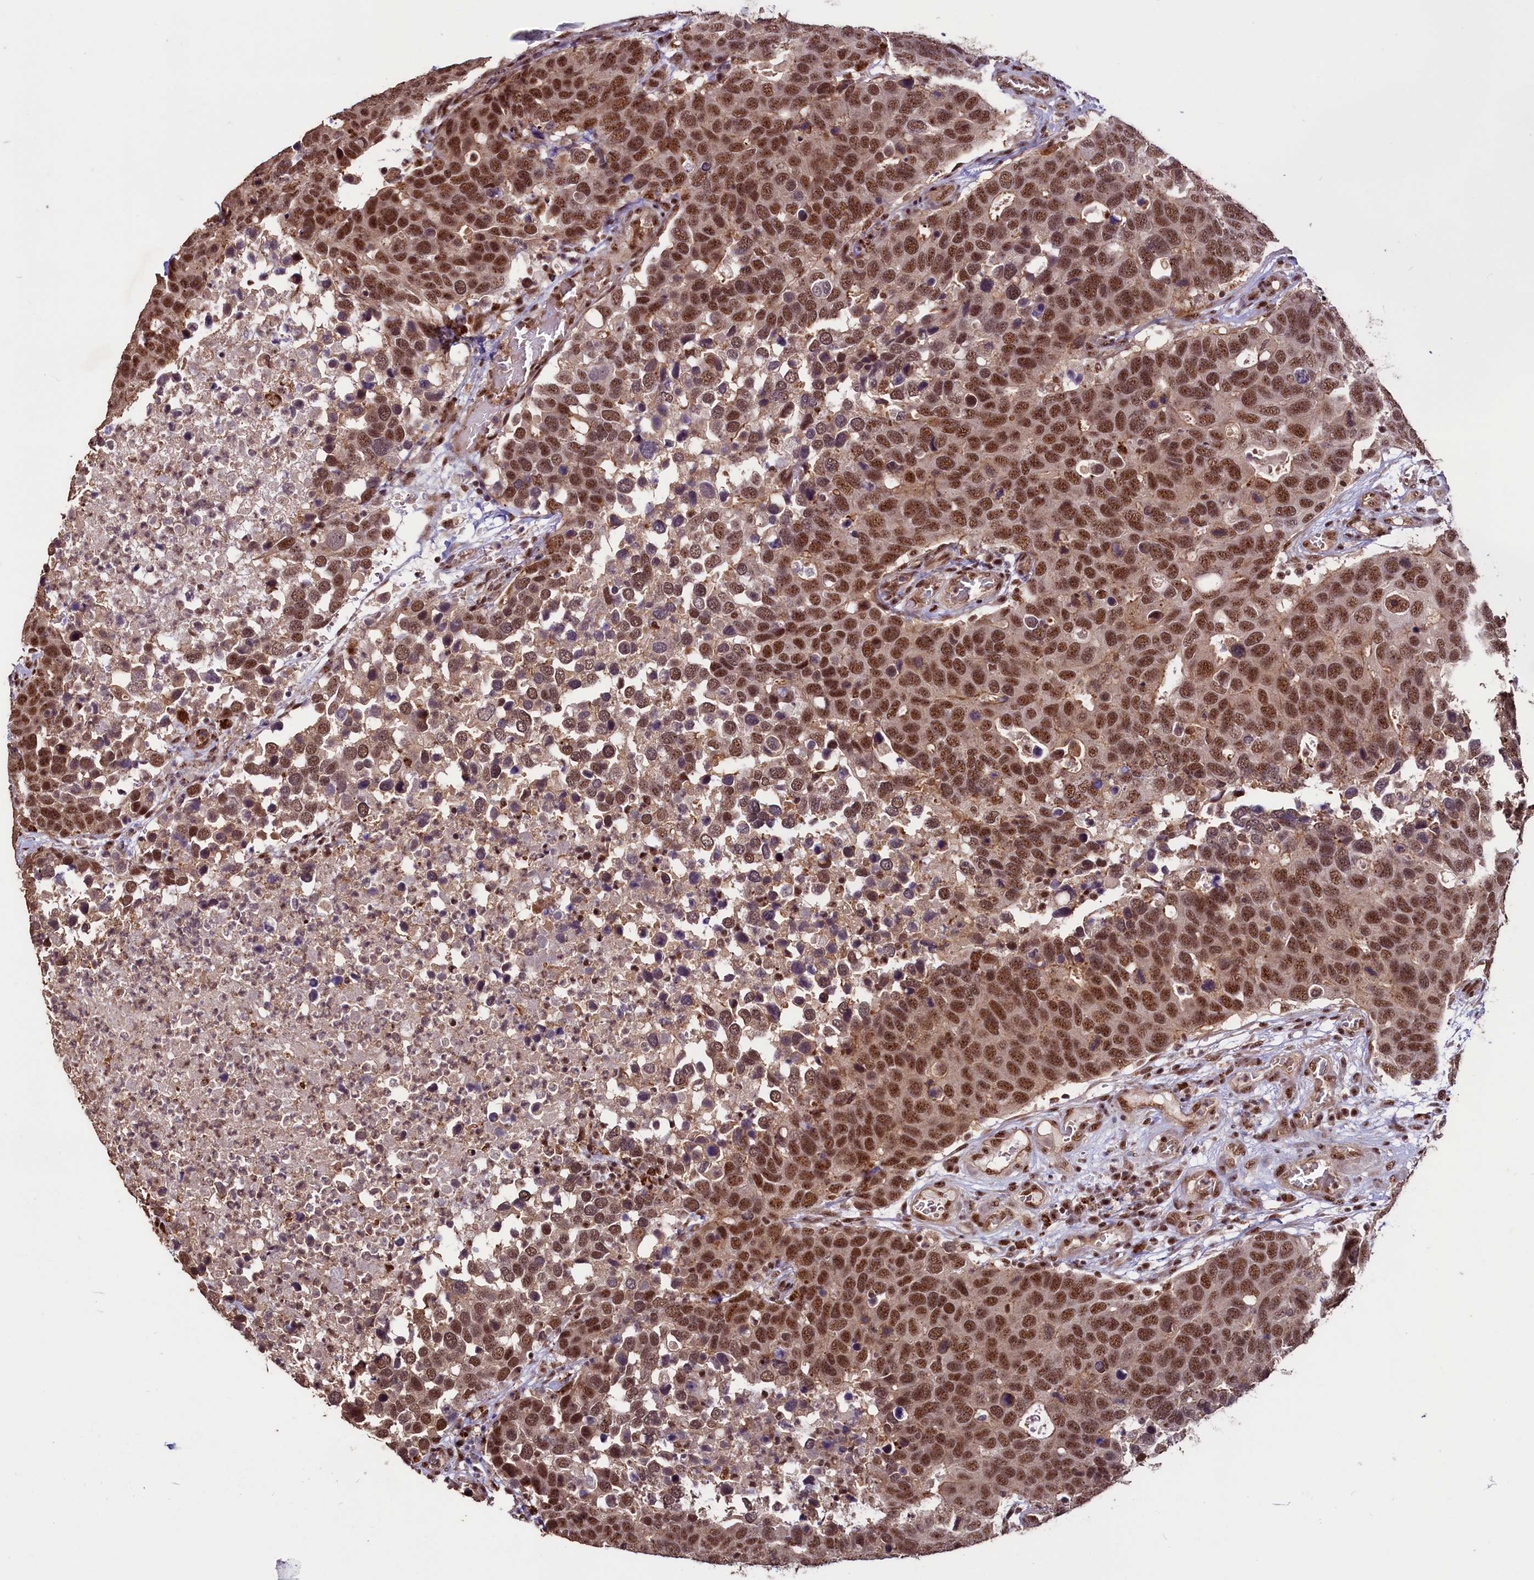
{"staining": {"intensity": "strong", "quantity": ">75%", "location": "nuclear"}, "tissue": "breast cancer", "cell_type": "Tumor cells", "image_type": "cancer", "snomed": [{"axis": "morphology", "description": "Duct carcinoma"}, {"axis": "topography", "description": "Breast"}], "caption": "This photomicrograph reveals breast invasive ductal carcinoma stained with immunohistochemistry to label a protein in brown. The nuclear of tumor cells show strong positivity for the protein. Nuclei are counter-stained blue.", "gene": "SFSWAP", "patient": {"sex": "female", "age": 83}}